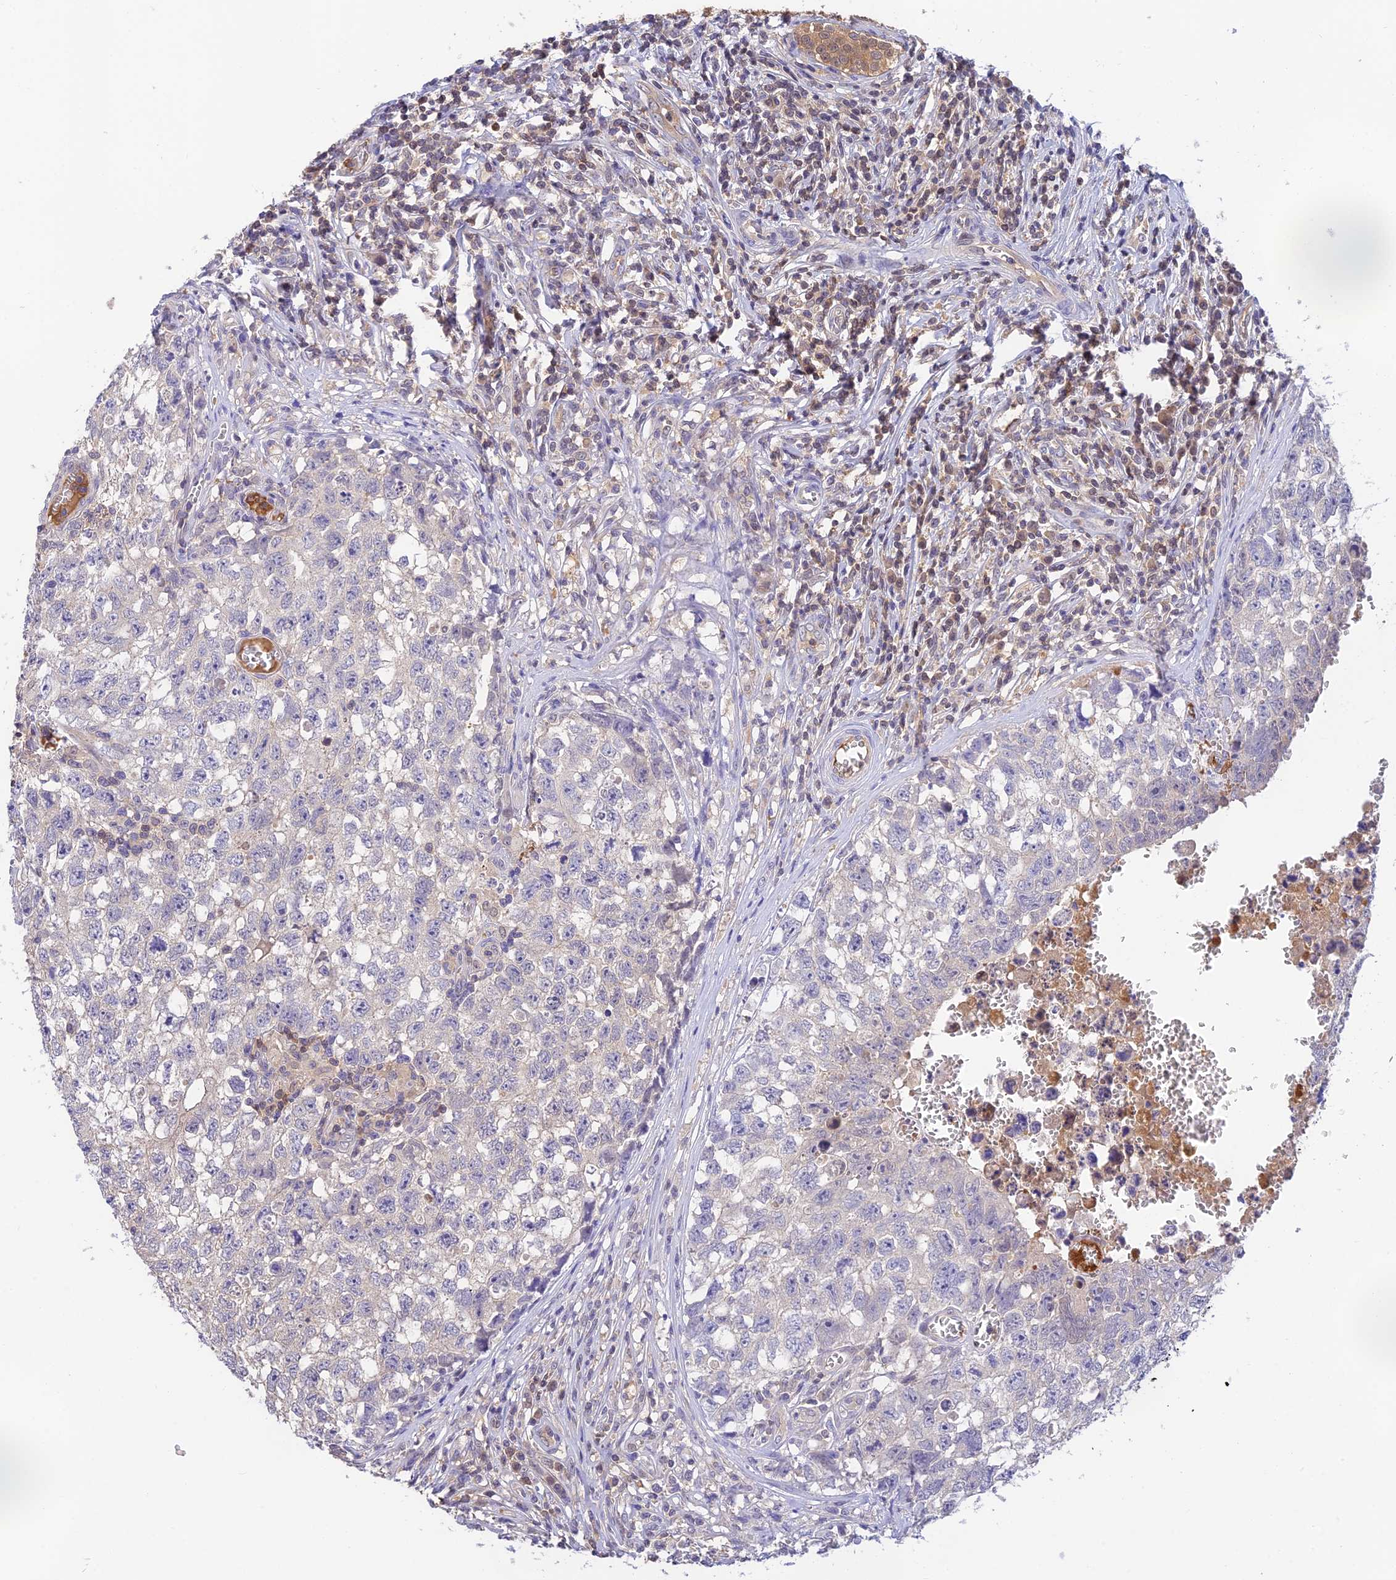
{"staining": {"intensity": "negative", "quantity": "none", "location": "none"}, "tissue": "testis cancer", "cell_type": "Tumor cells", "image_type": "cancer", "snomed": [{"axis": "morphology", "description": "Seminoma, NOS"}, {"axis": "morphology", "description": "Carcinoma, Embryonal, NOS"}, {"axis": "topography", "description": "Testis"}], "caption": "This is an immunohistochemistry histopathology image of human testis embryonal carcinoma. There is no staining in tumor cells.", "gene": "HDHD2", "patient": {"sex": "male", "age": 29}}